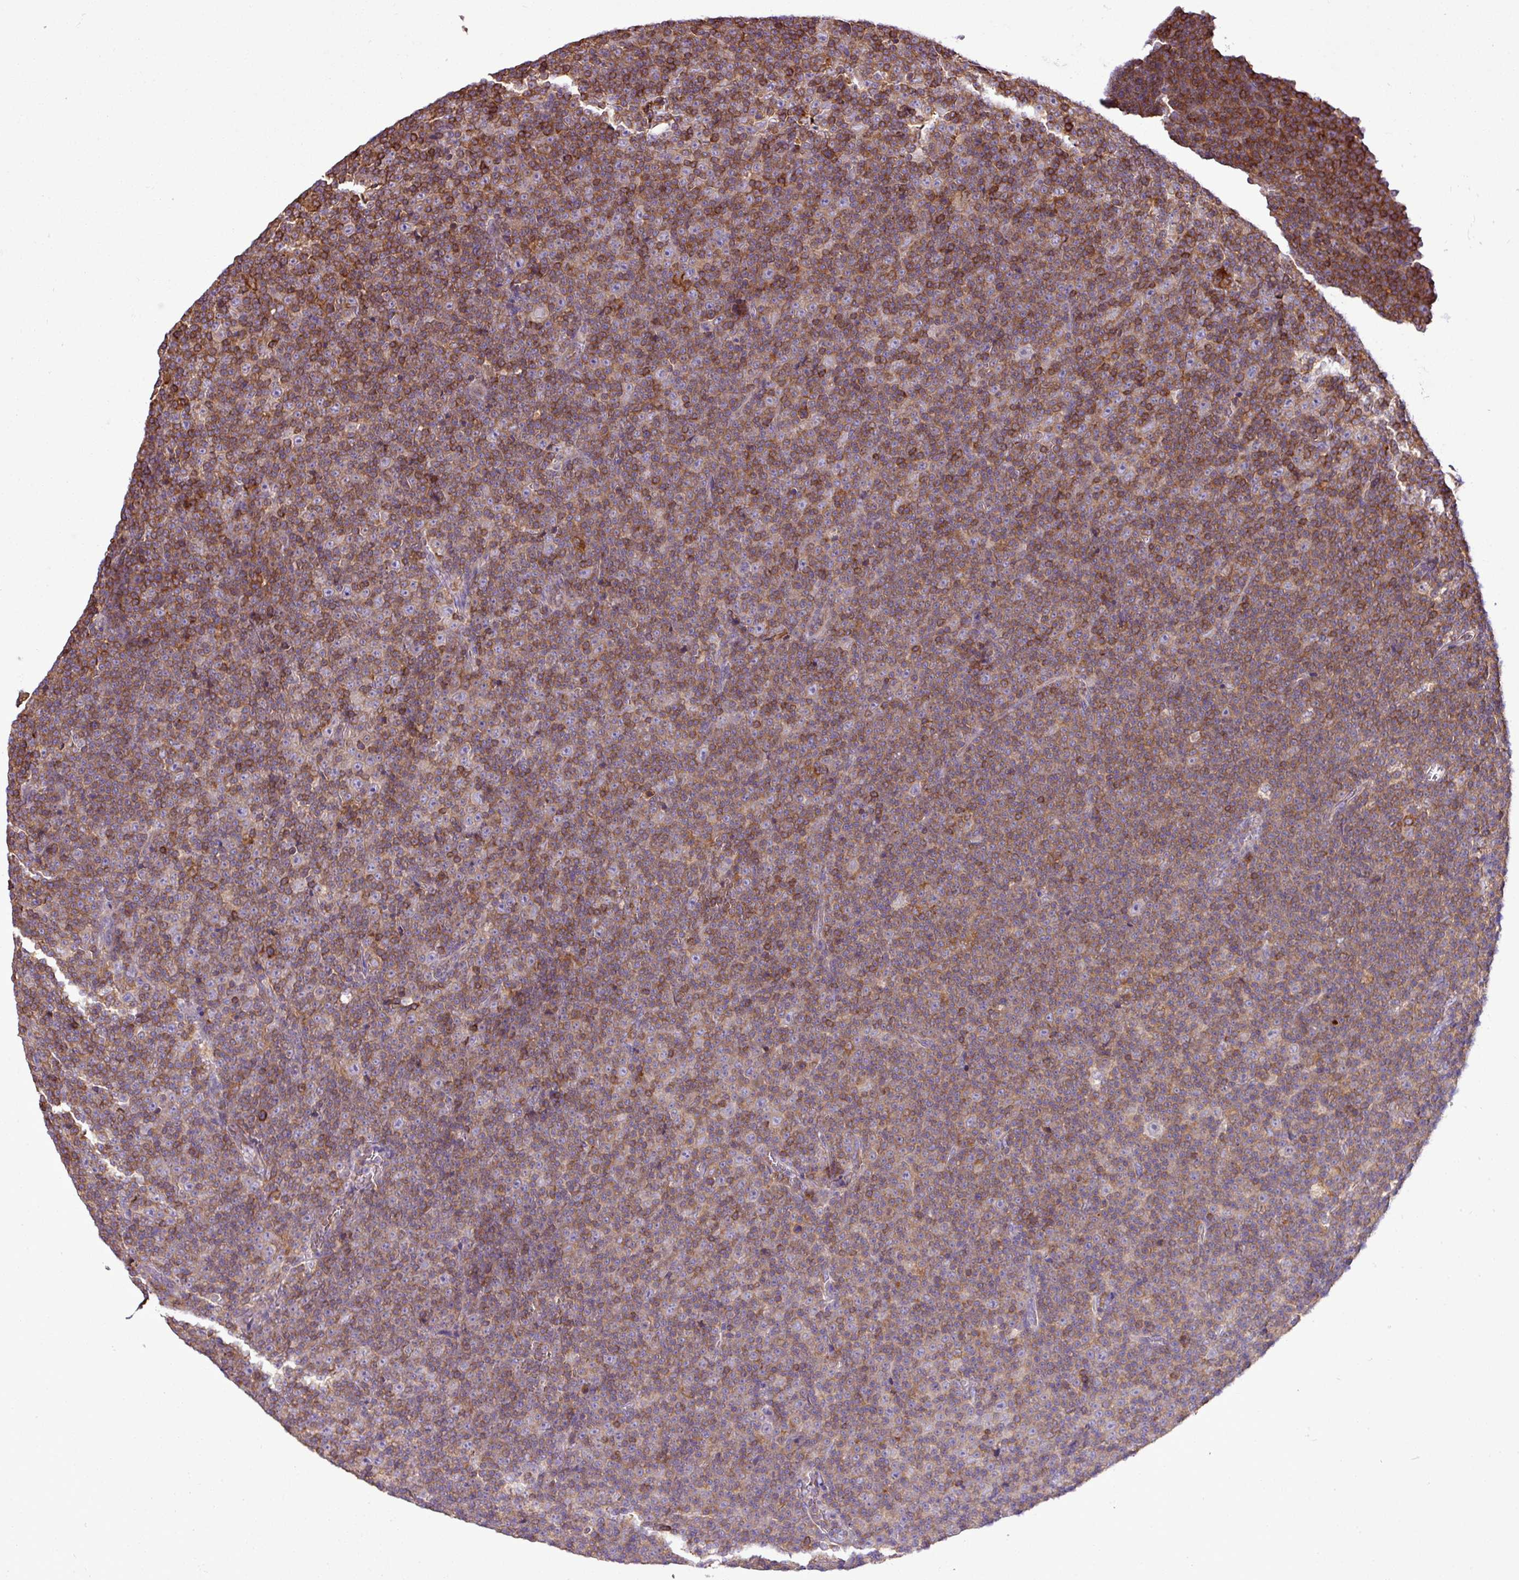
{"staining": {"intensity": "weak", "quantity": ">75%", "location": "cytoplasmic/membranous"}, "tissue": "lymphoma", "cell_type": "Tumor cells", "image_type": "cancer", "snomed": [{"axis": "morphology", "description": "Malignant lymphoma, non-Hodgkin's type, Low grade"}, {"axis": "topography", "description": "Lymph node"}], "caption": "A brown stain labels weak cytoplasmic/membranous staining of a protein in malignant lymphoma, non-Hodgkin's type (low-grade) tumor cells. The staining was performed using DAB (3,3'-diaminobenzidine), with brown indicating positive protein expression. Nuclei are stained blue with hematoxylin.", "gene": "PGAP6", "patient": {"sex": "female", "age": 67}}